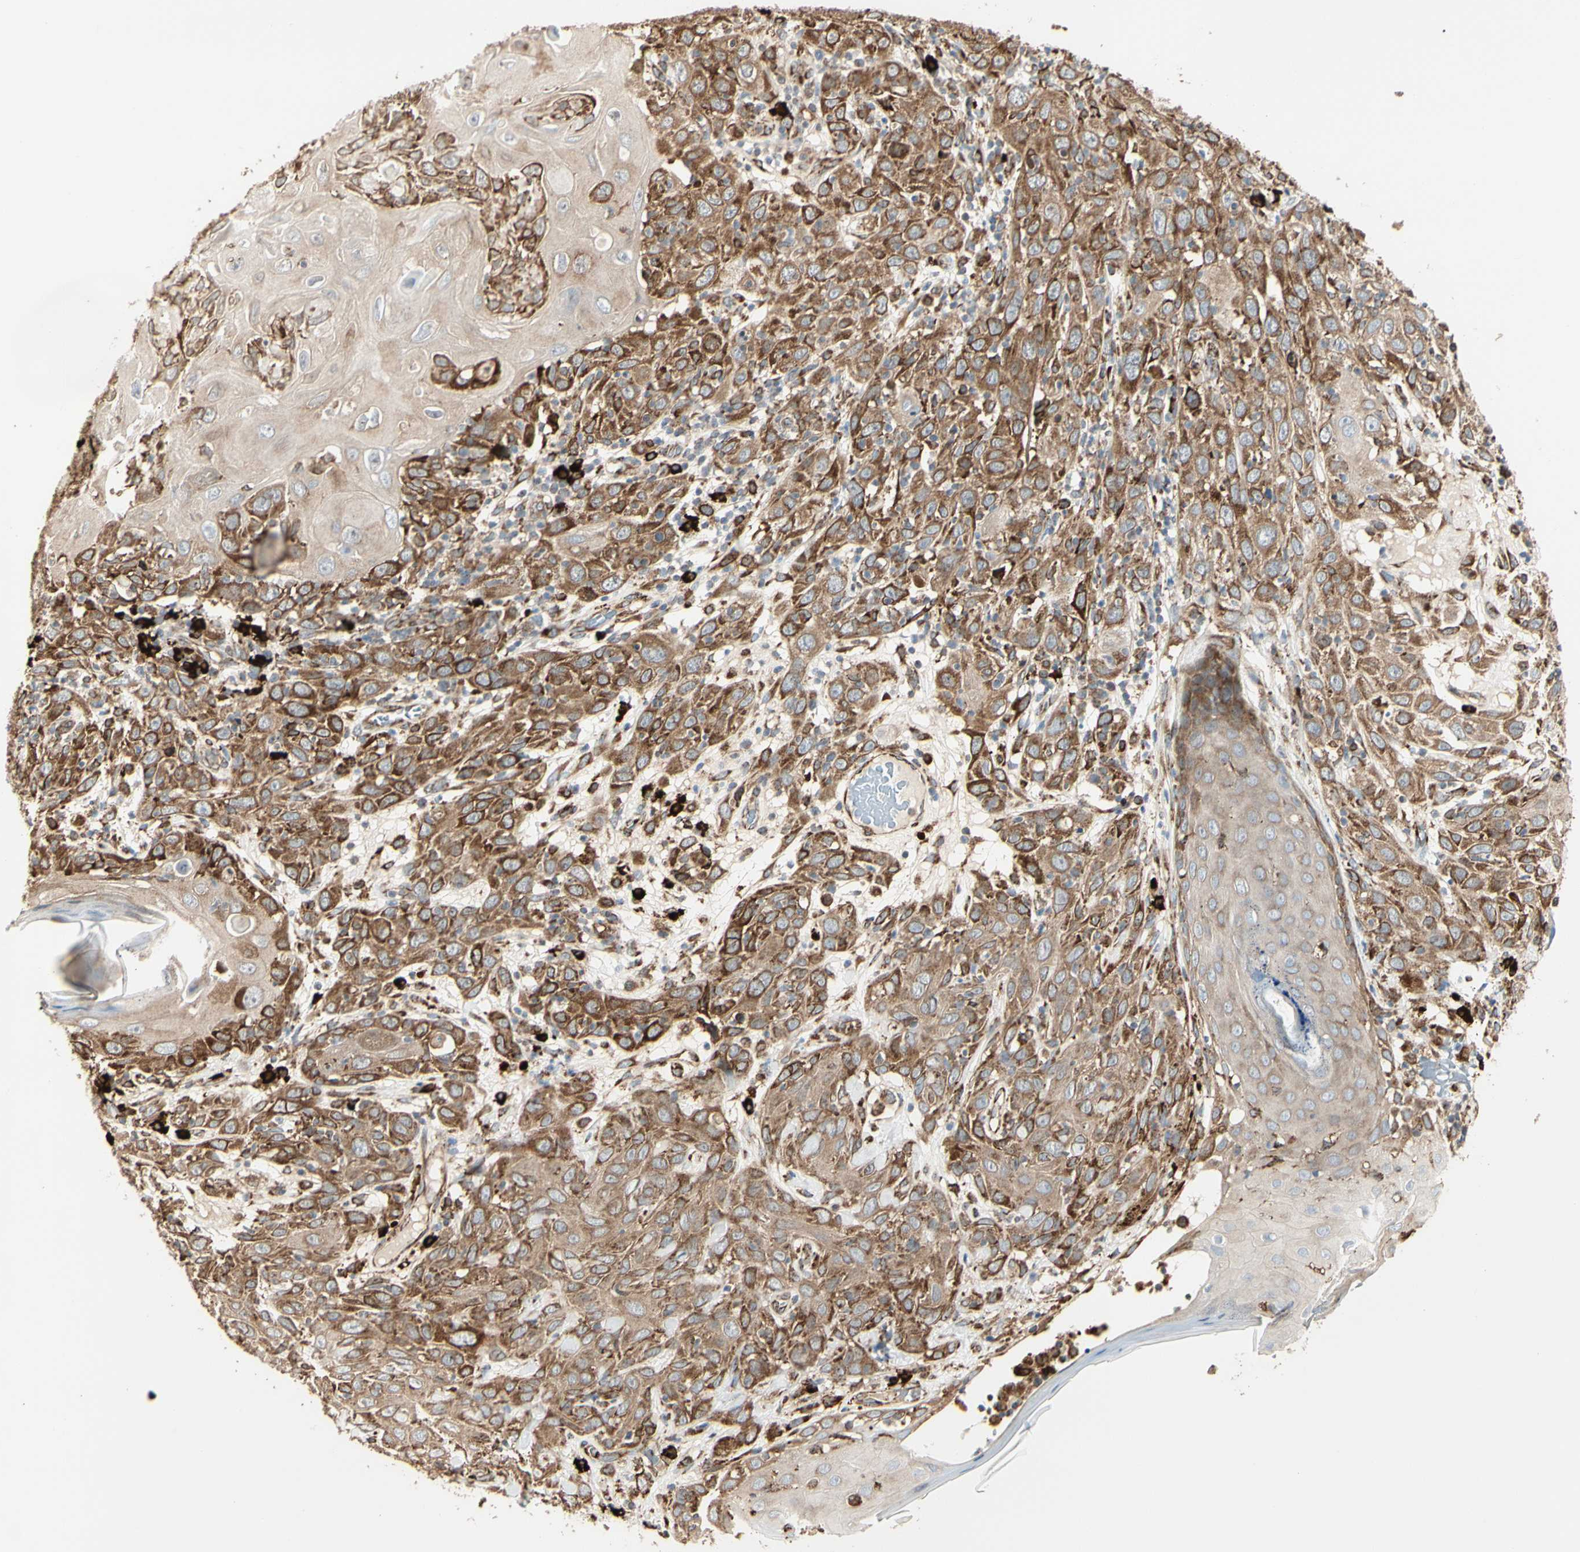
{"staining": {"intensity": "strong", "quantity": ">75%", "location": "cytoplasmic/membranous"}, "tissue": "skin cancer", "cell_type": "Tumor cells", "image_type": "cancer", "snomed": [{"axis": "morphology", "description": "Squamous cell carcinoma, NOS"}, {"axis": "topography", "description": "Skin"}], "caption": "Brown immunohistochemical staining in human skin cancer (squamous cell carcinoma) shows strong cytoplasmic/membranous staining in about >75% of tumor cells.", "gene": "HSP90B1", "patient": {"sex": "female", "age": 88}}